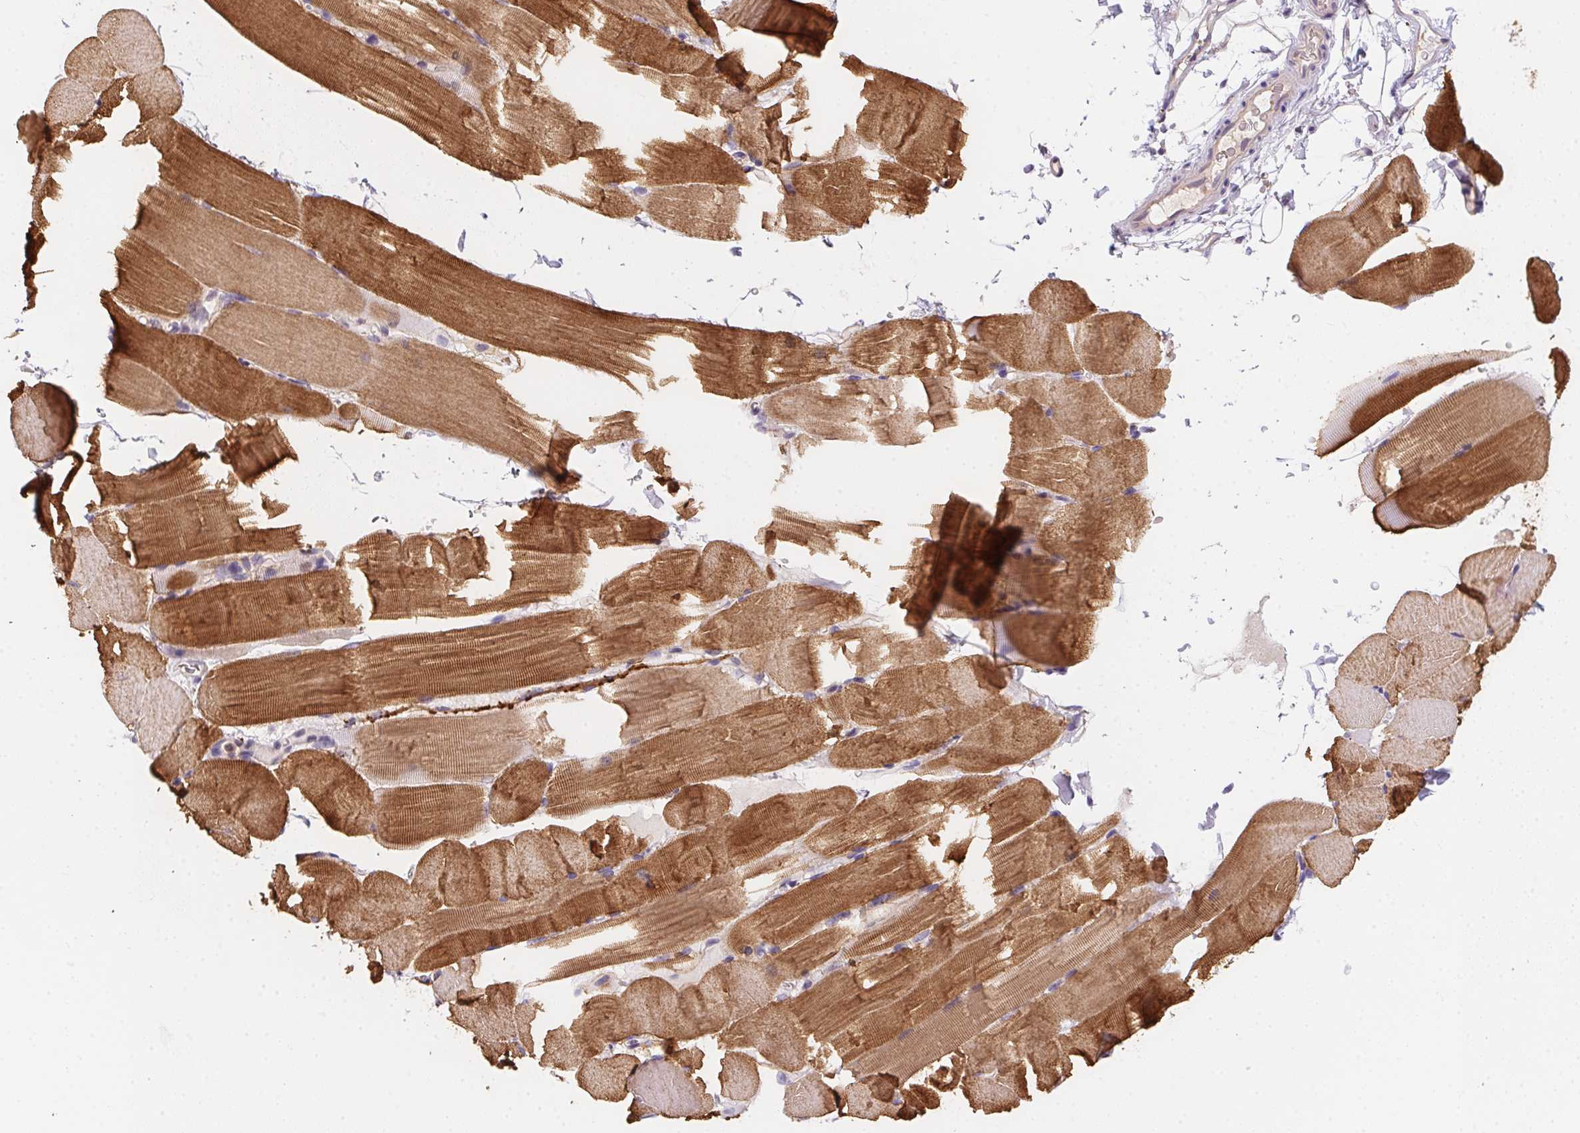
{"staining": {"intensity": "moderate", "quantity": "25%-75%", "location": "cytoplasmic/membranous"}, "tissue": "skeletal muscle", "cell_type": "Myocytes", "image_type": "normal", "snomed": [{"axis": "morphology", "description": "Normal tissue, NOS"}, {"axis": "topography", "description": "Skeletal muscle"}], "caption": "Moderate cytoplasmic/membranous expression for a protein is seen in about 25%-75% of myocytes of unremarkable skeletal muscle using IHC.", "gene": "PRKAA1", "patient": {"sex": "female", "age": 37}}